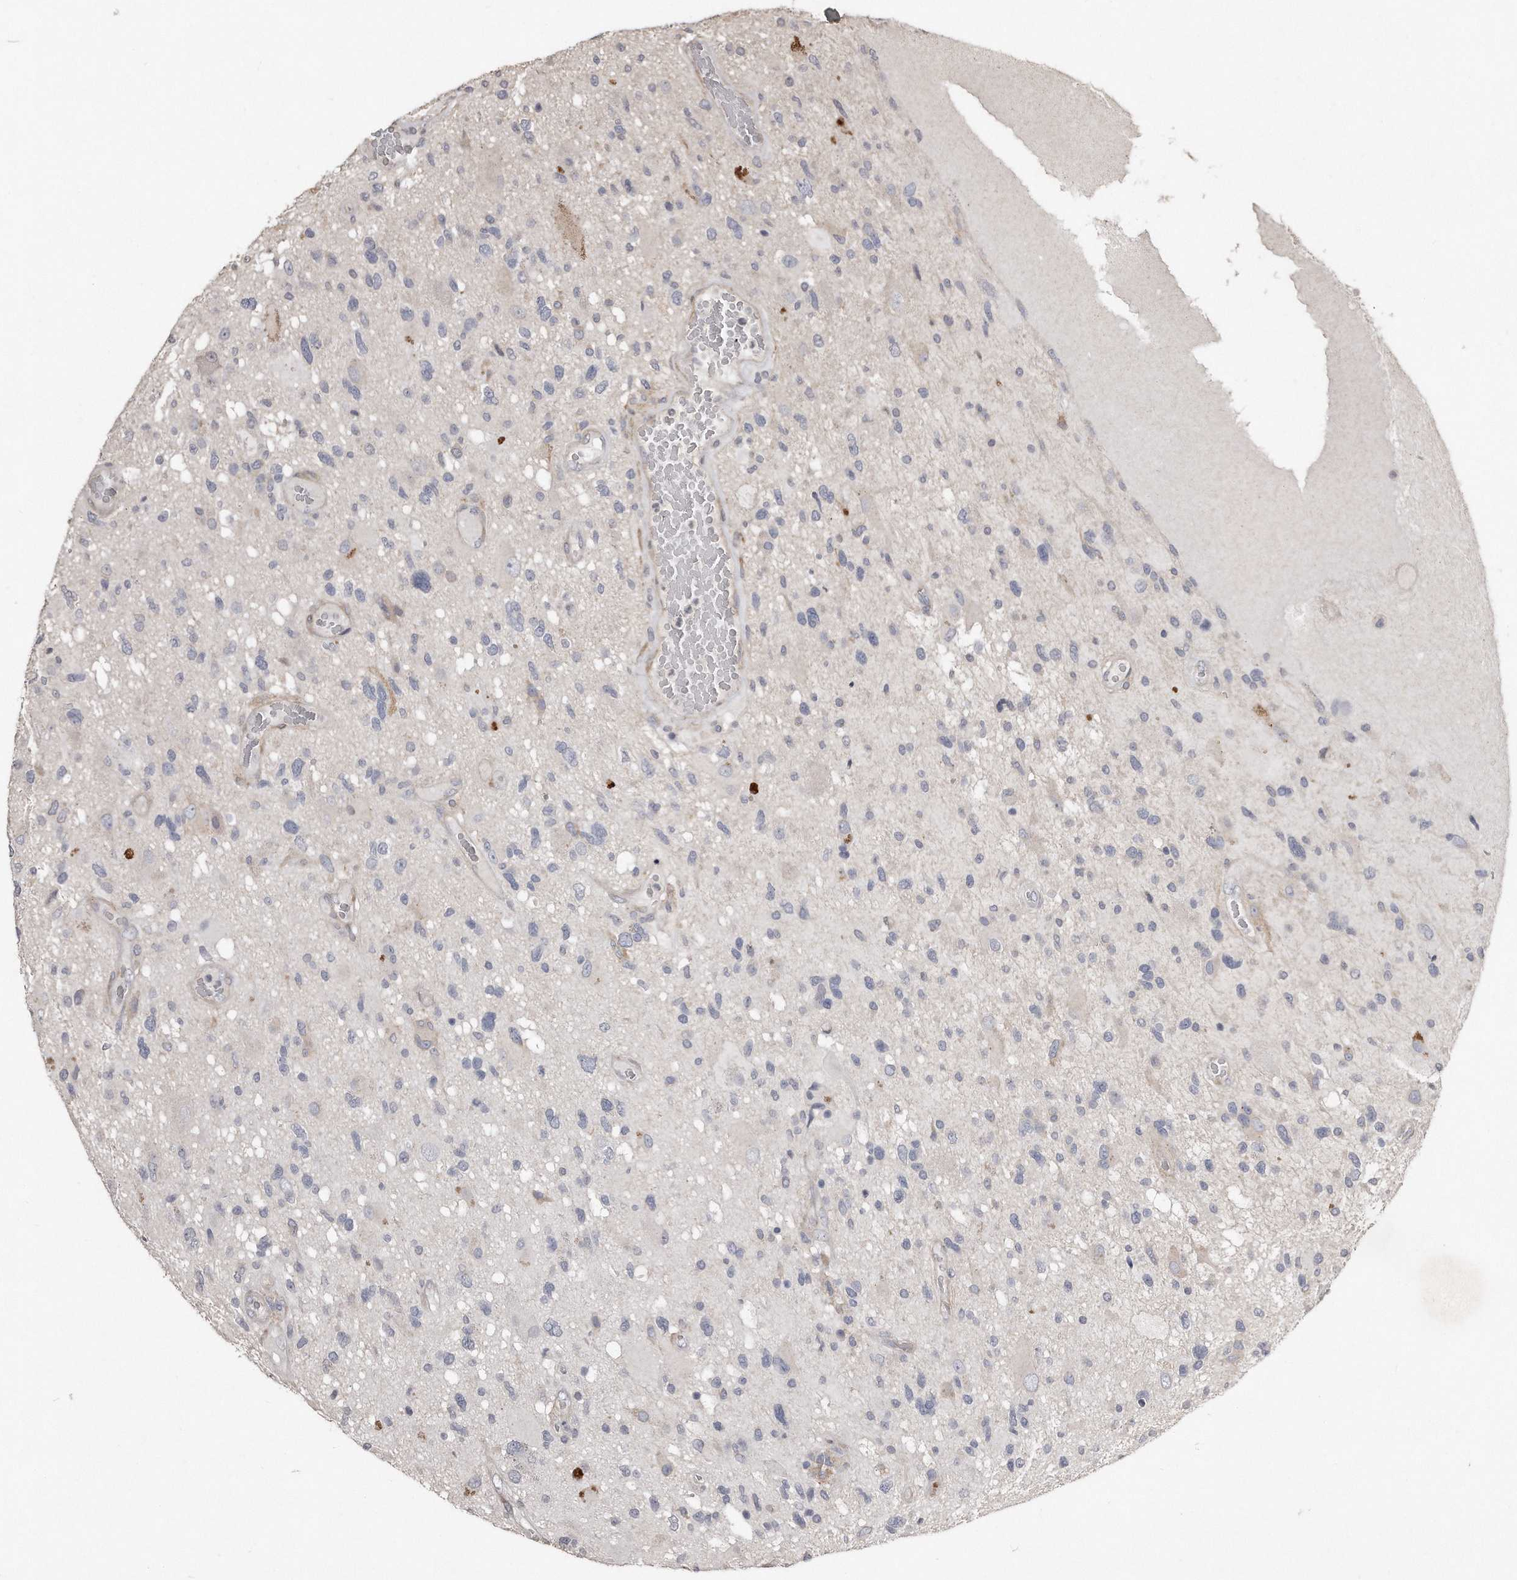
{"staining": {"intensity": "negative", "quantity": "none", "location": "none"}, "tissue": "glioma", "cell_type": "Tumor cells", "image_type": "cancer", "snomed": [{"axis": "morphology", "description": "Glioma, malignant, High grade"}, {"axis": "topography", "description": "Brain"}], "caption": "Tumor cells are negative for brown protein staining in glioma.", "gene": "LMOD1", "patient": {"sex": "male", "age": 33}}